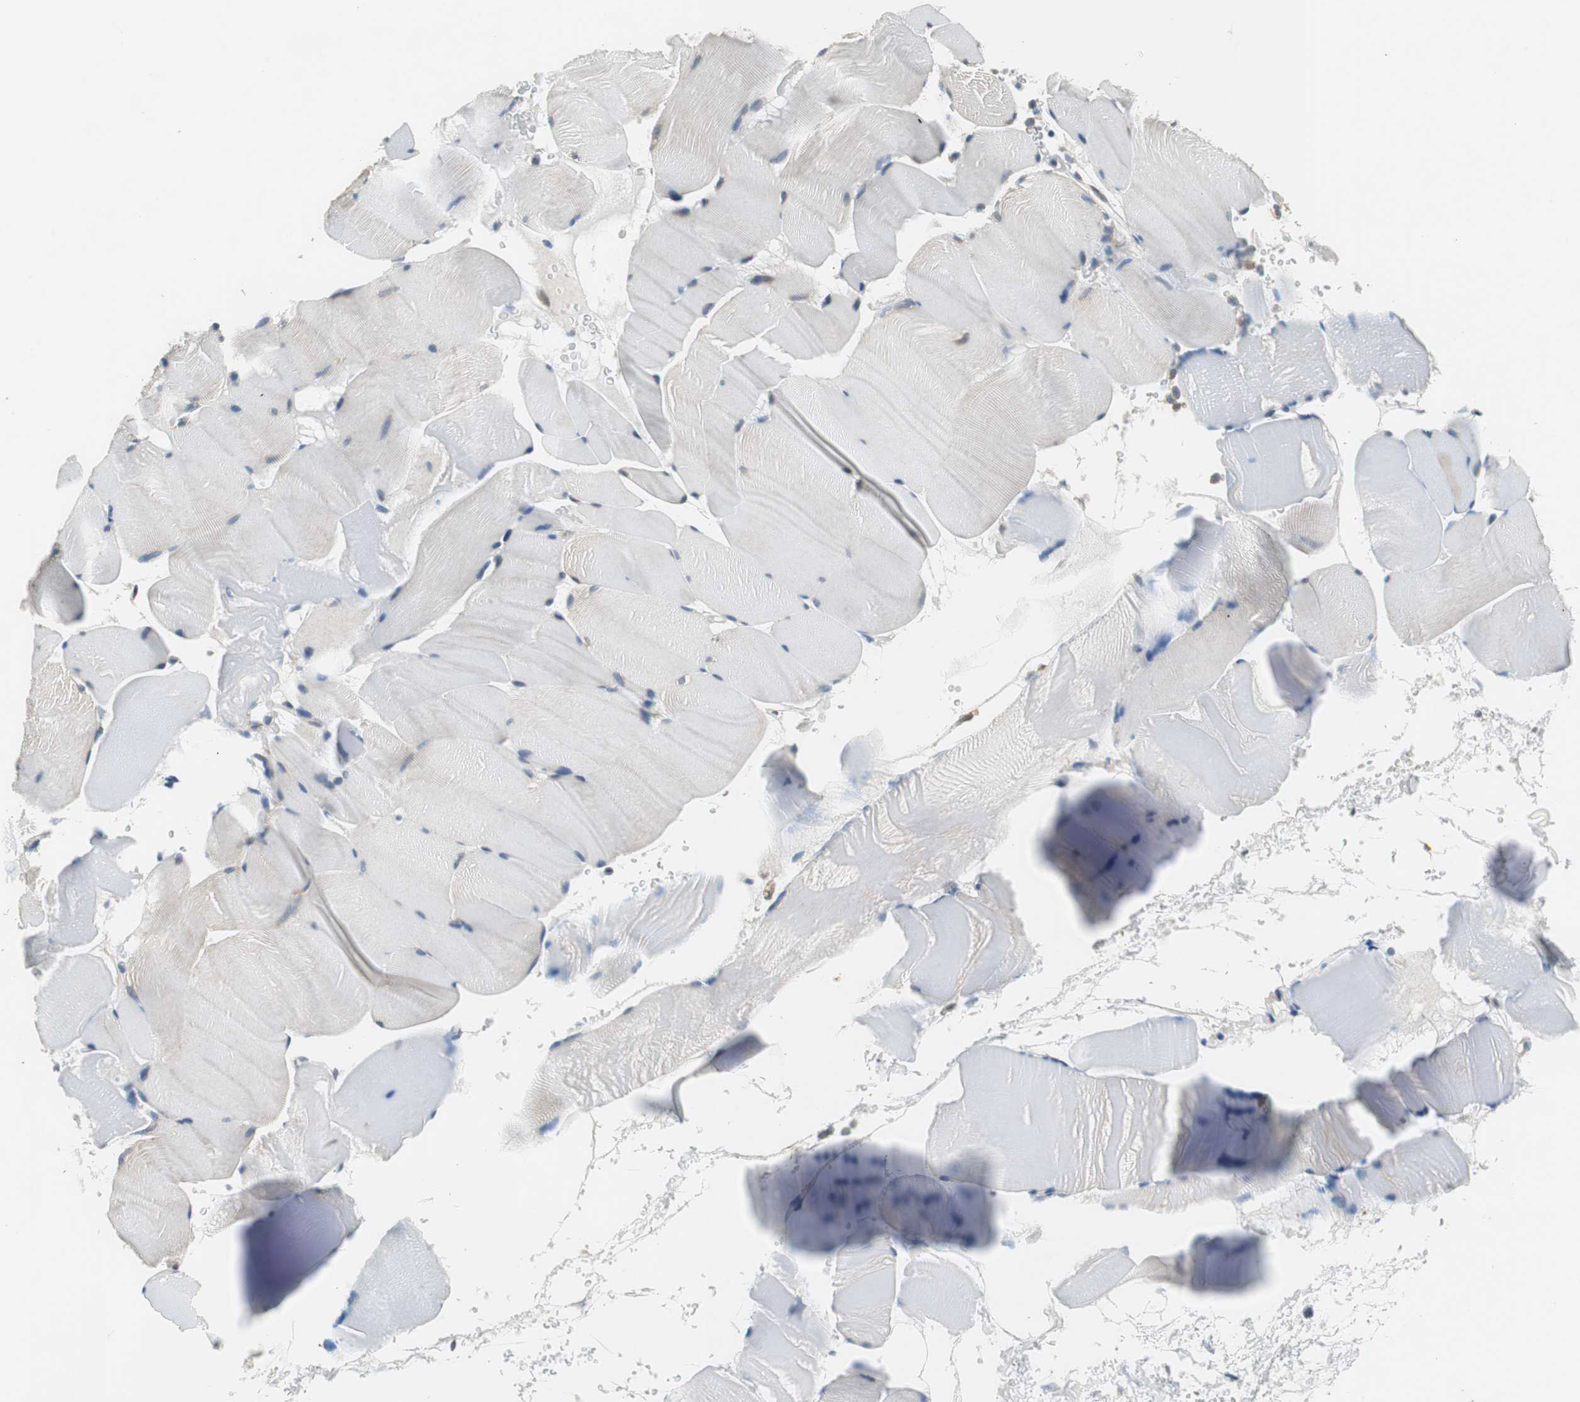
{"staining": {"intensity": "weak", "quantity": "<25%", "location": "cytoplasmic/membranous"}, "tissue": "skeletal muscle", "cell_type": "Myocytes", "image_type": "normal", "snomed": [{"axis": "morphology", "description": "Normal tissue, NOS"}, {"axis": "topography", "description": "Skeletal muscle"}], "caption": "This photomicrograph is of unremarkable skeletal muscle stained with immunohistochemistry (IHC) to label a protein in brown with the nuclei are counter-stained blue. There is no staining in myocytes.", "gene": "CNOT3", "patient": {"sex": "male", "age": 62}}